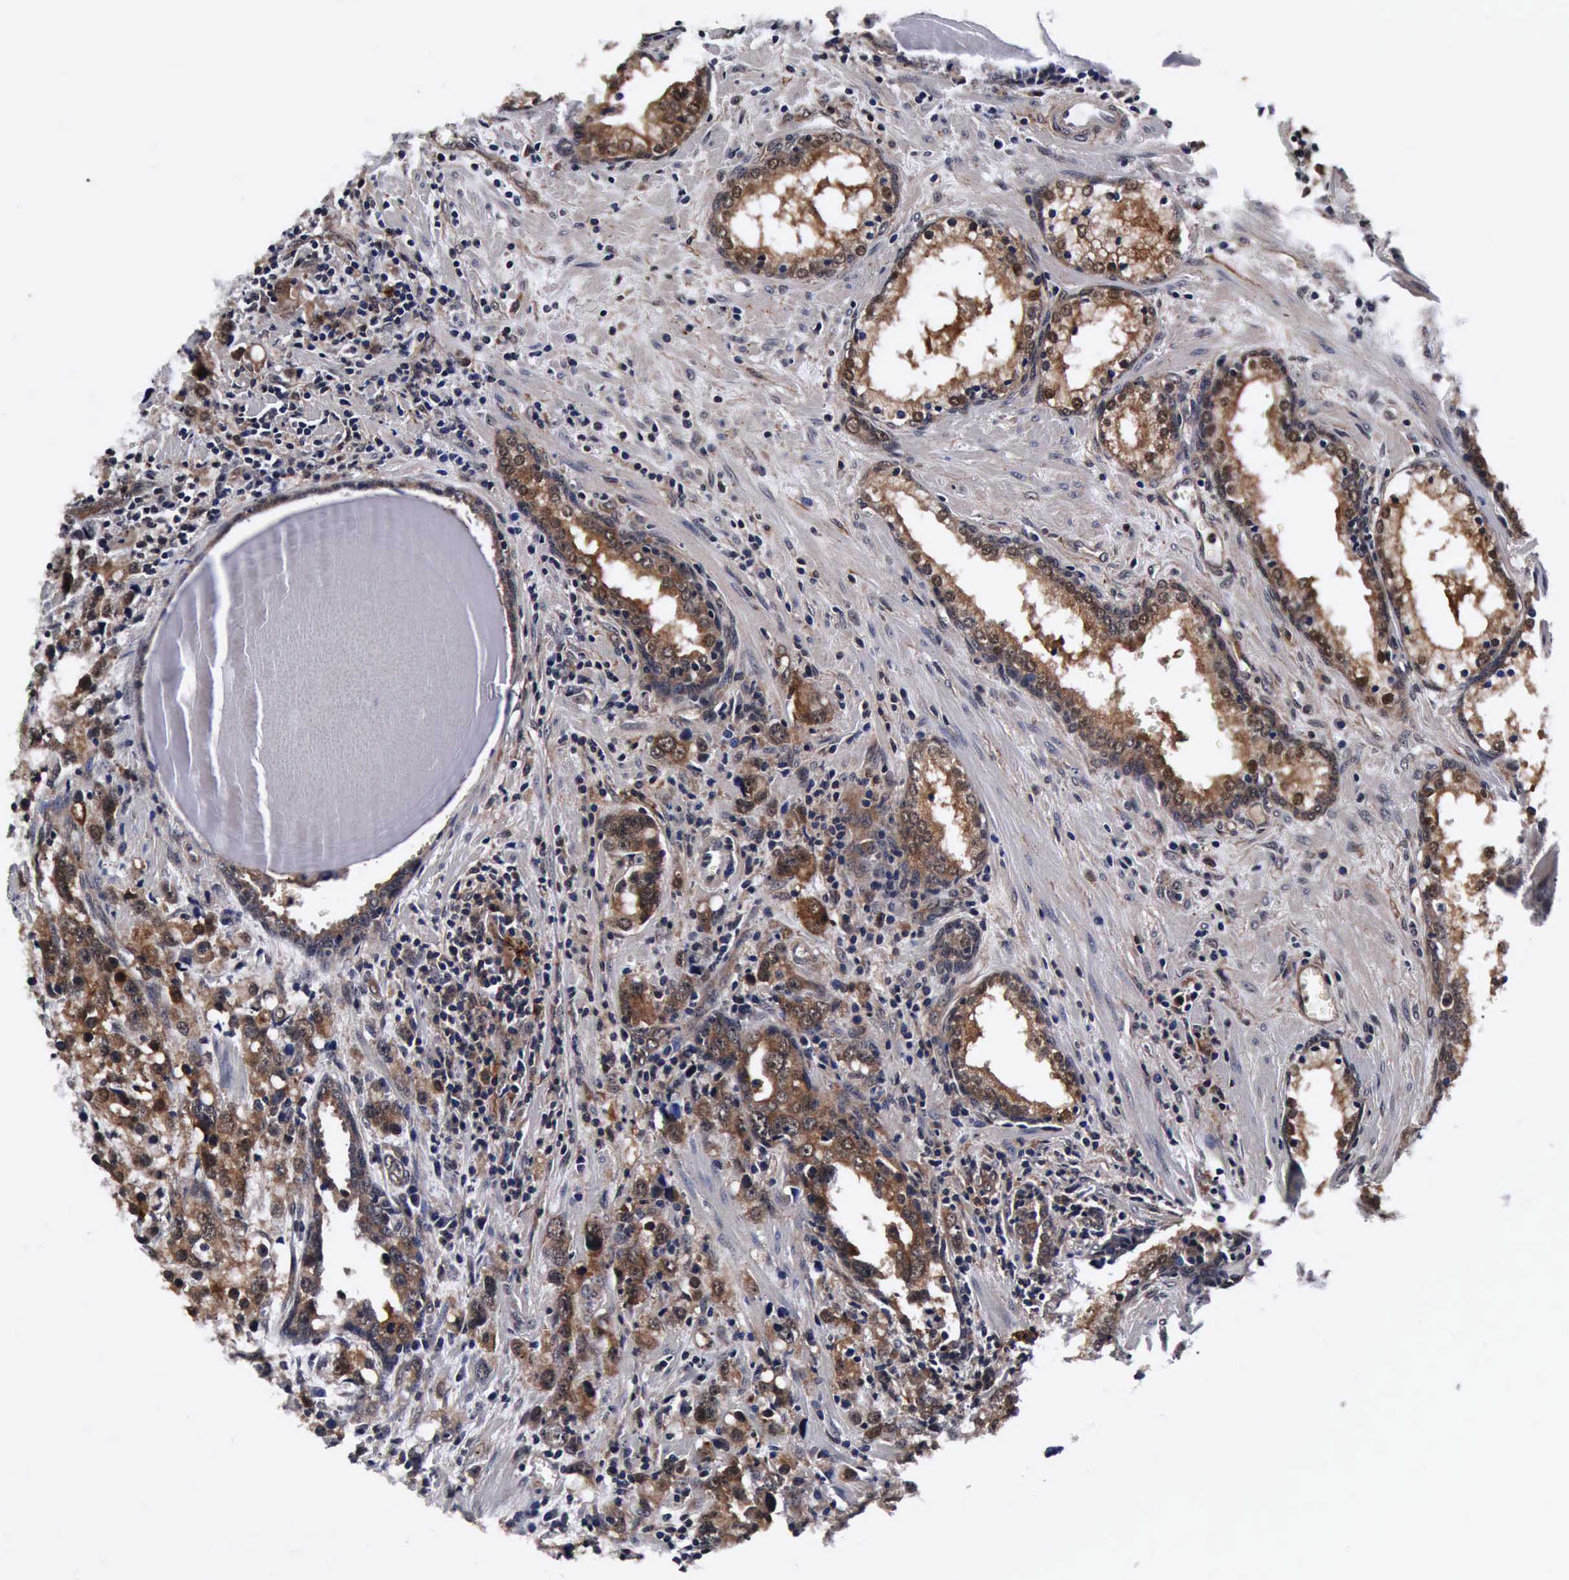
{"staining": {"intensity": "moderate", "quantity": ">75%", "location": "cytoplasmic/membranous,nuclear"}, "tissue": "prostate cancer", "cell_type": "Tumor cells", "image_type": "cancer", "snomed": [{"axis": "morphology", "description": "Adenocarcinoma, High grade"}, {"axis": "topography", "description": "Prostate"}], "caption": "Immunohistochemistry (IHC) of human high-grade adenocarcinoma (prostate) reveals medium levels of moderate cytoplasmic/membranous and nuclear staining in approximately >75% of tumor cells.", "gene": "UBC", "patient": {"sex": "male", "age": 71}}